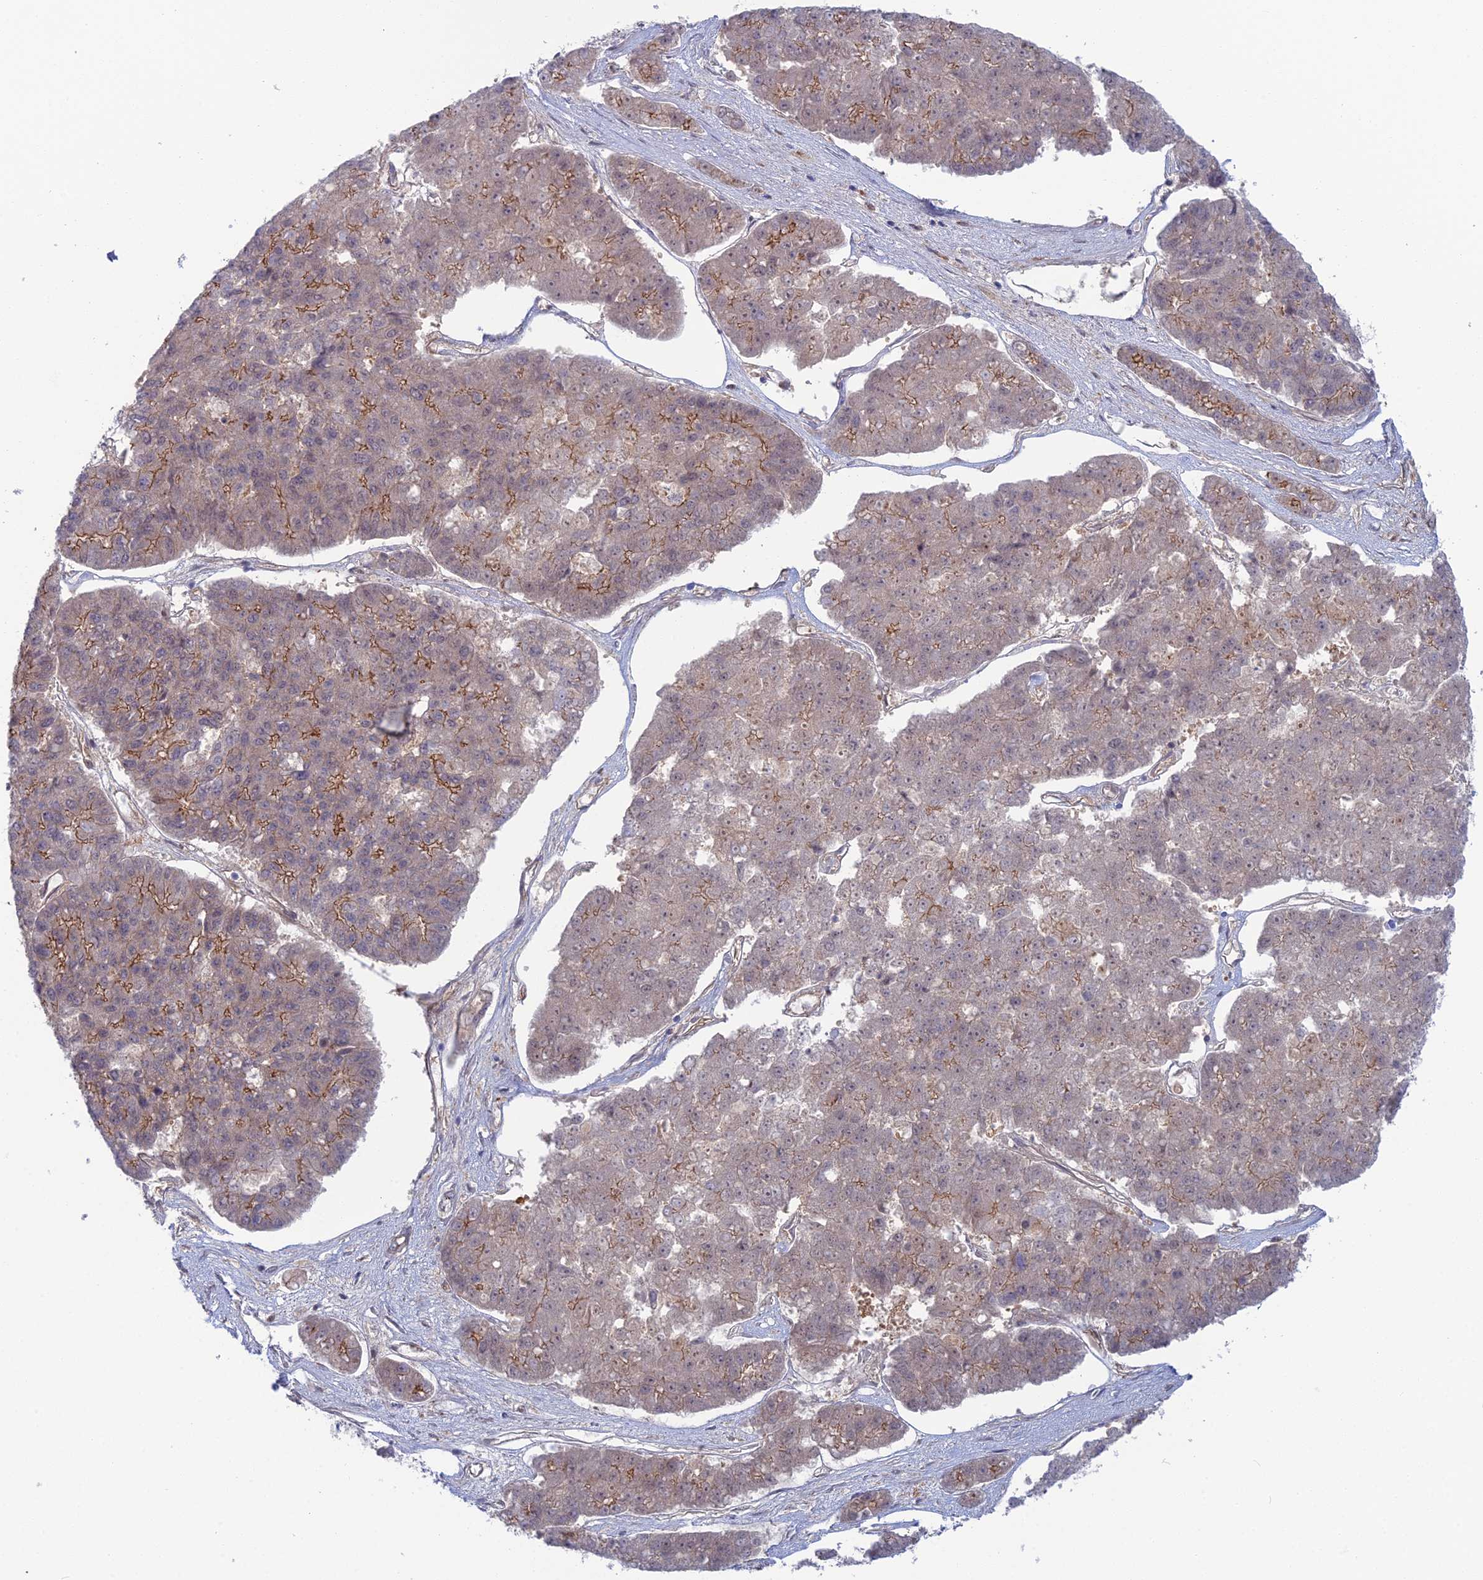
{"staining": {"intensity": "moderate", "quantity": "<25%", "location": "cytoplasmic/membranous"}, "tissue": "pancreatic cancer", "cell_type": "Tumor cells", "image_type": "cancer", "snomed": [{"axis": "morphology", "description": "Adenocarcinoma, NOS"}, {"axis": "topography", "description": "Pancreas"}], "caption": "Pancreatic cancer (adenocarcinoma) stained with immunohistochemistry (IHC) exhibits moderate cytoplasmic/membranous staining in about <25% of tumor cells. (DAB (3,3'-diaminobenzidine) = brown stain, brightfield microscopy at high magnification).", "gene": "ABHD1", "patient": {"sex": "male", "age": 50}}